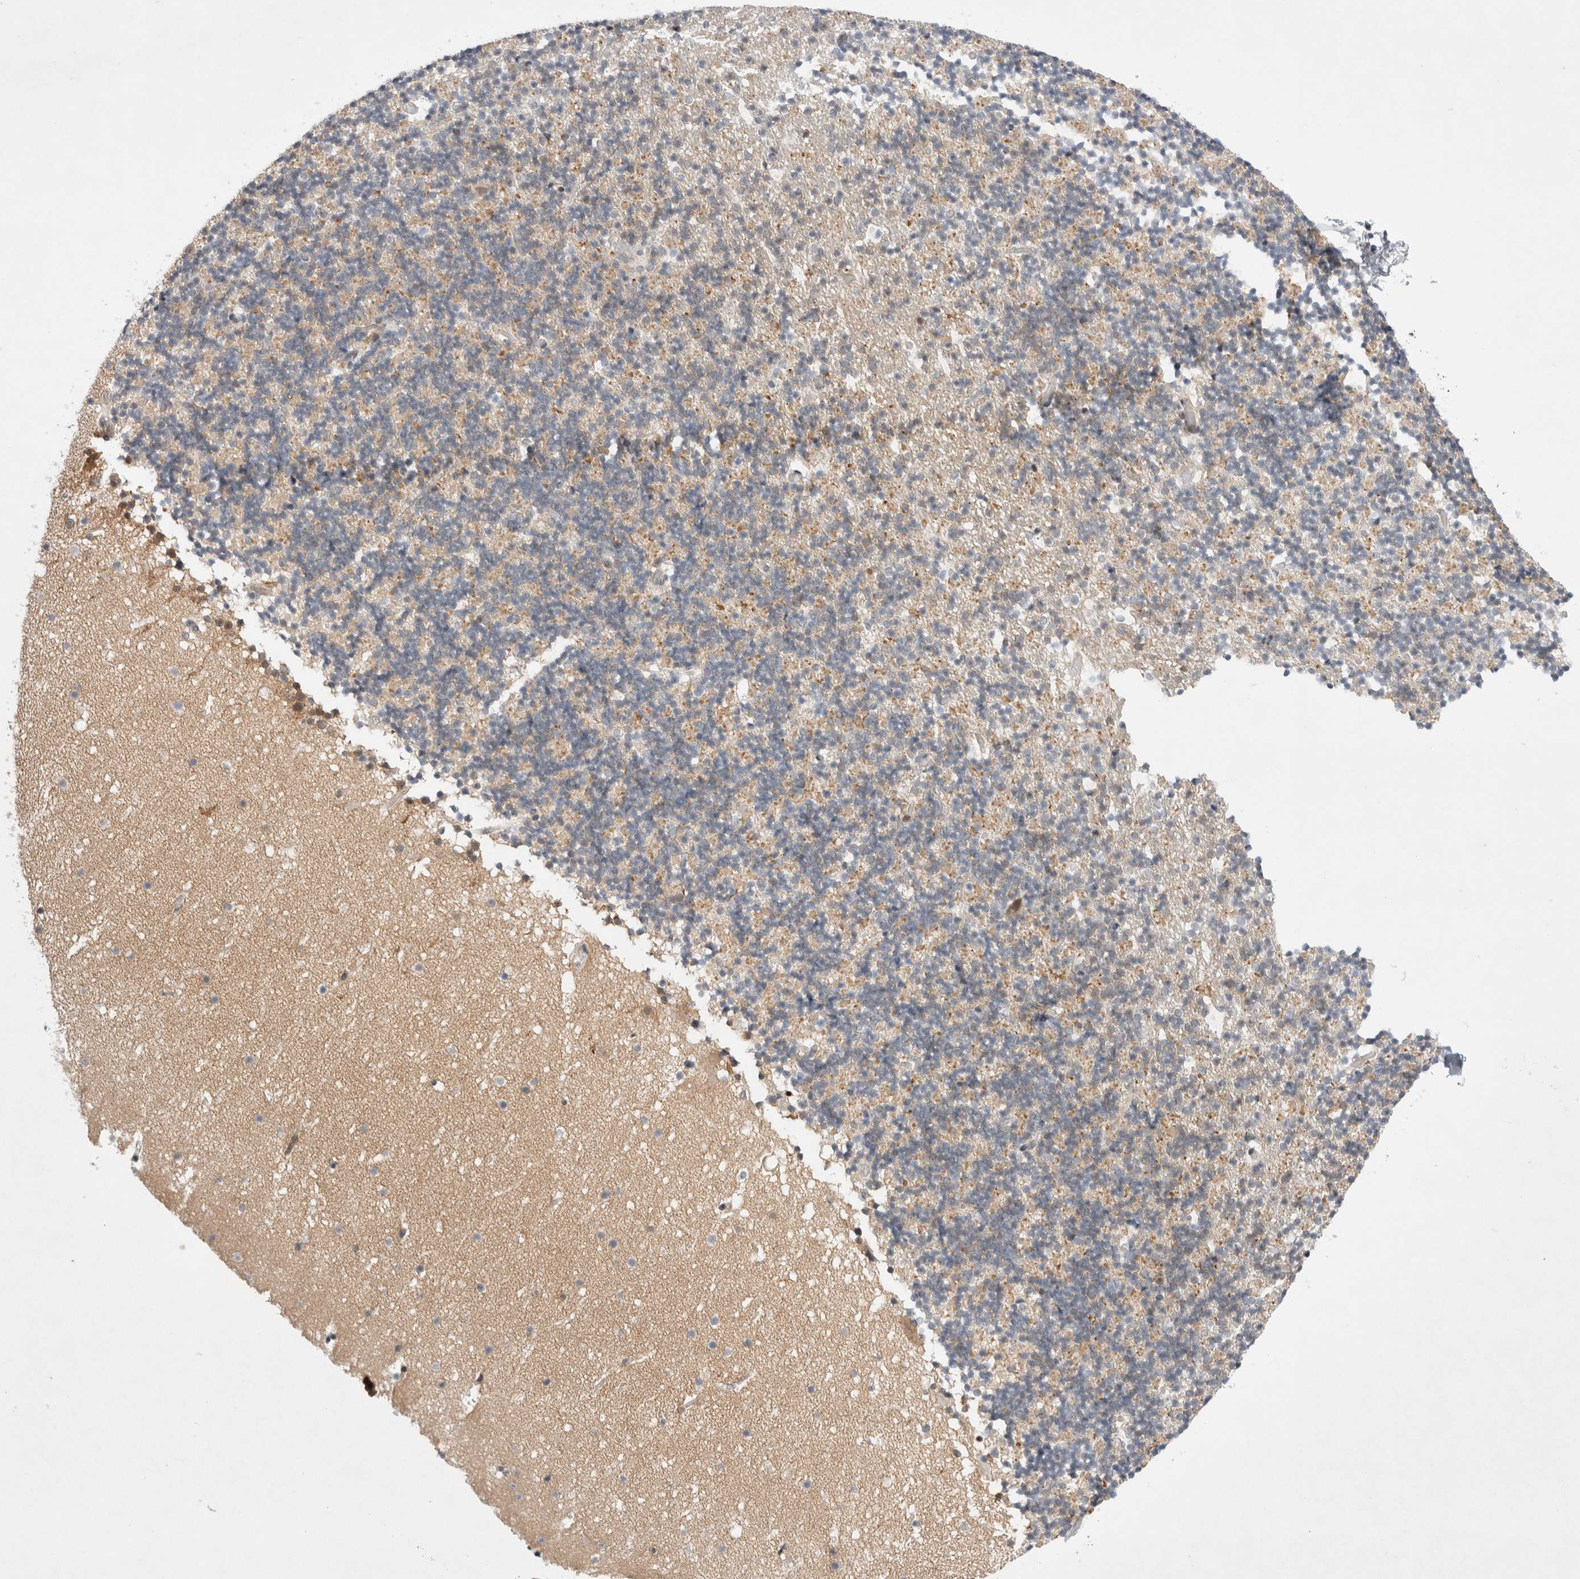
{"staining": {"intensity": "weak", "quantity": "<25%", "location": "cytoplasmic/membranous"}, "tissue": "cerebellum", "cell_type": "Cells in granular layer", "image_type": "normal", "snomed": [{"axis": "morphology", "description": "Normal tissue, NOS"}, {"axis": "topography", "description": "Cerebellum"}], "caption": "Cells in granular layer are negative for protein expression in unremarkable human cerebellum. (IHC, brightfield microscopy, high magnification).", "gene": "WIPF2", "patient": {"sex": "male", "age": 57}}